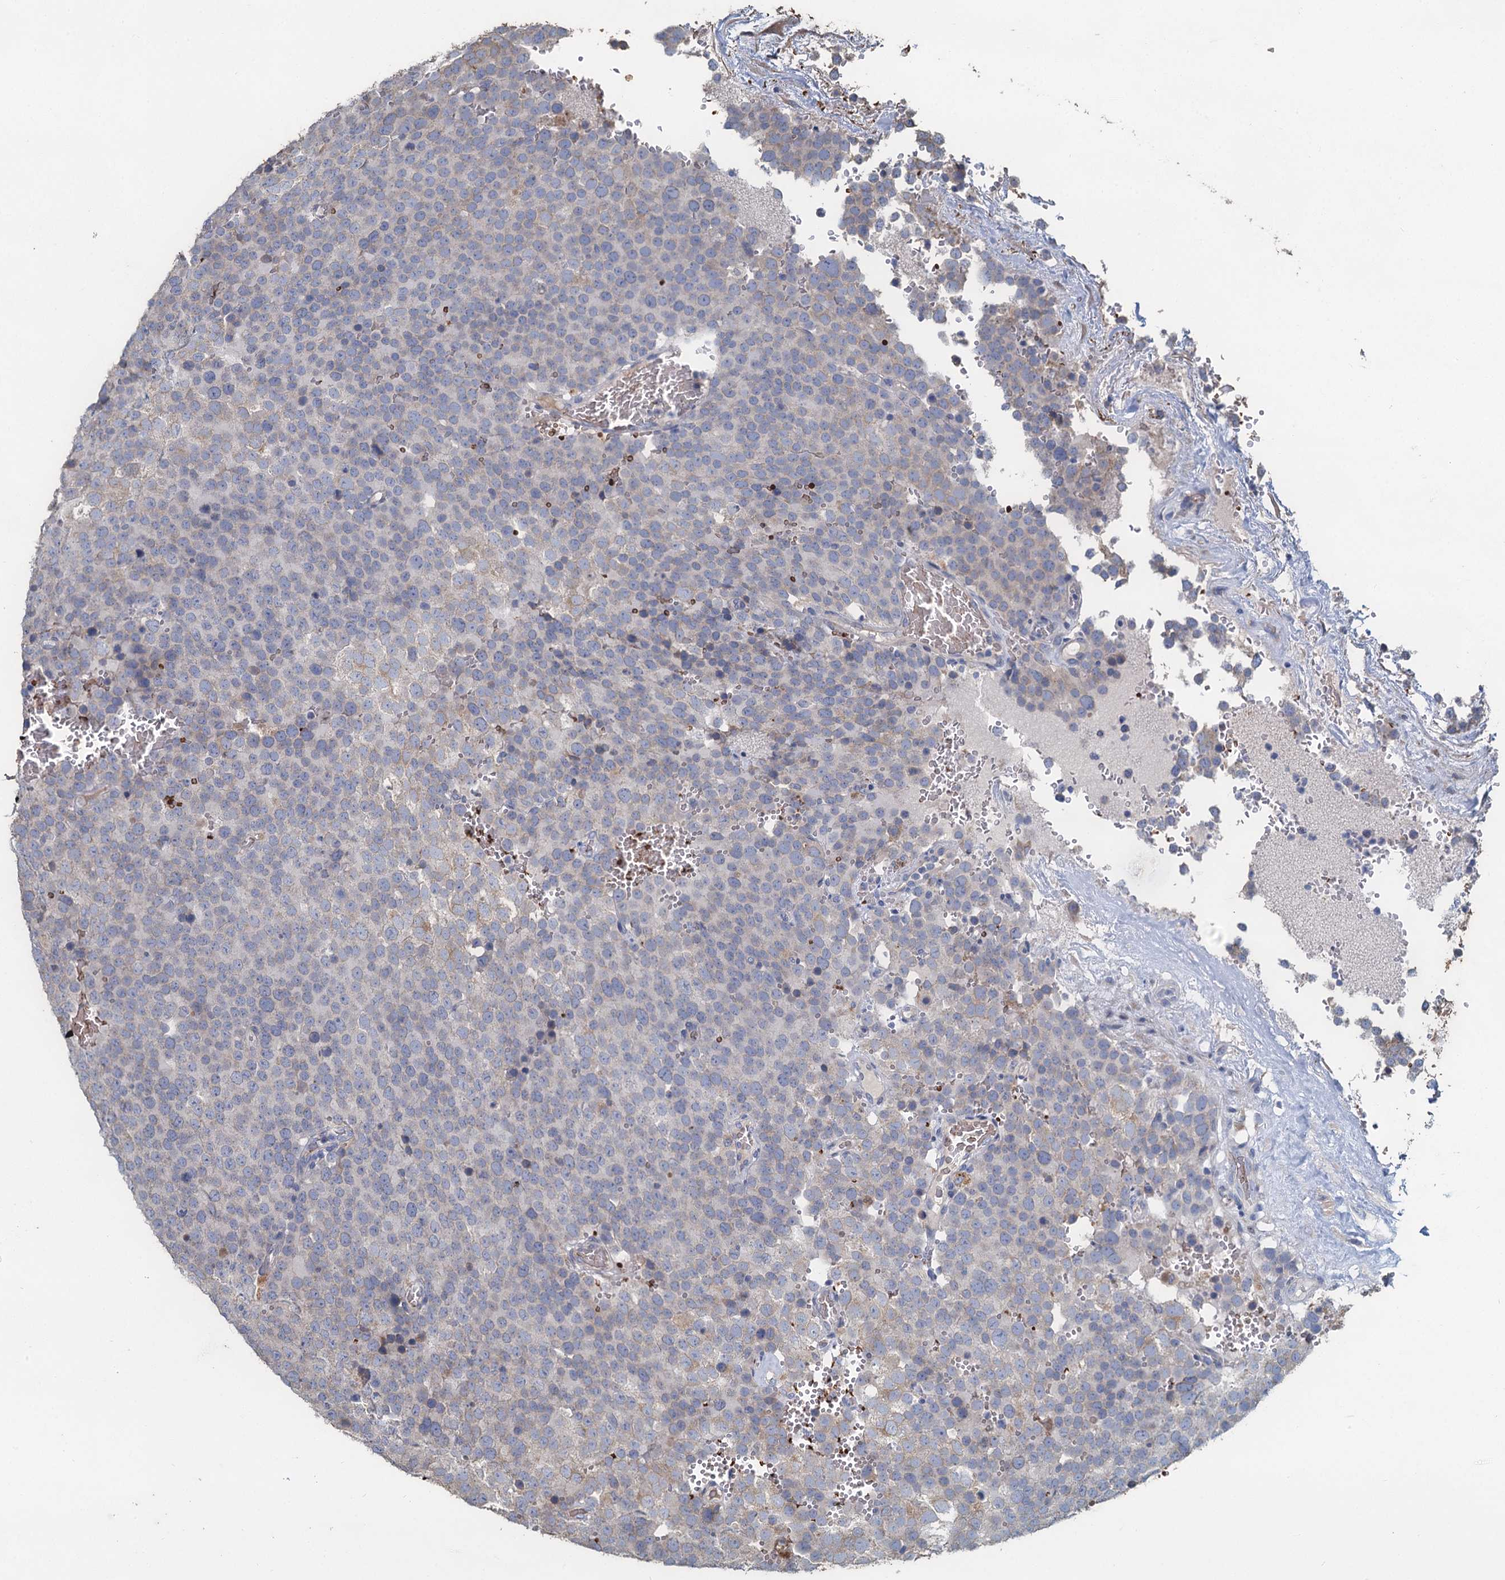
{"staining": {"intensity": "negative", "quantity": "none", "location": "none"}, "tissue": "testis cancer", "cell_type": "Tumor cells", "image_type": "cancer", "snomed": [{"axis": "morphology", "description": "Seminoma, NOS"}, {"axis": "topography", "description": "Testis"}], "caption": "There is no significant positivity in tumor cells of testis cancer (seminoma).", "gene": "TCTN2", "patient": {"sex": "male", "age": 71}}